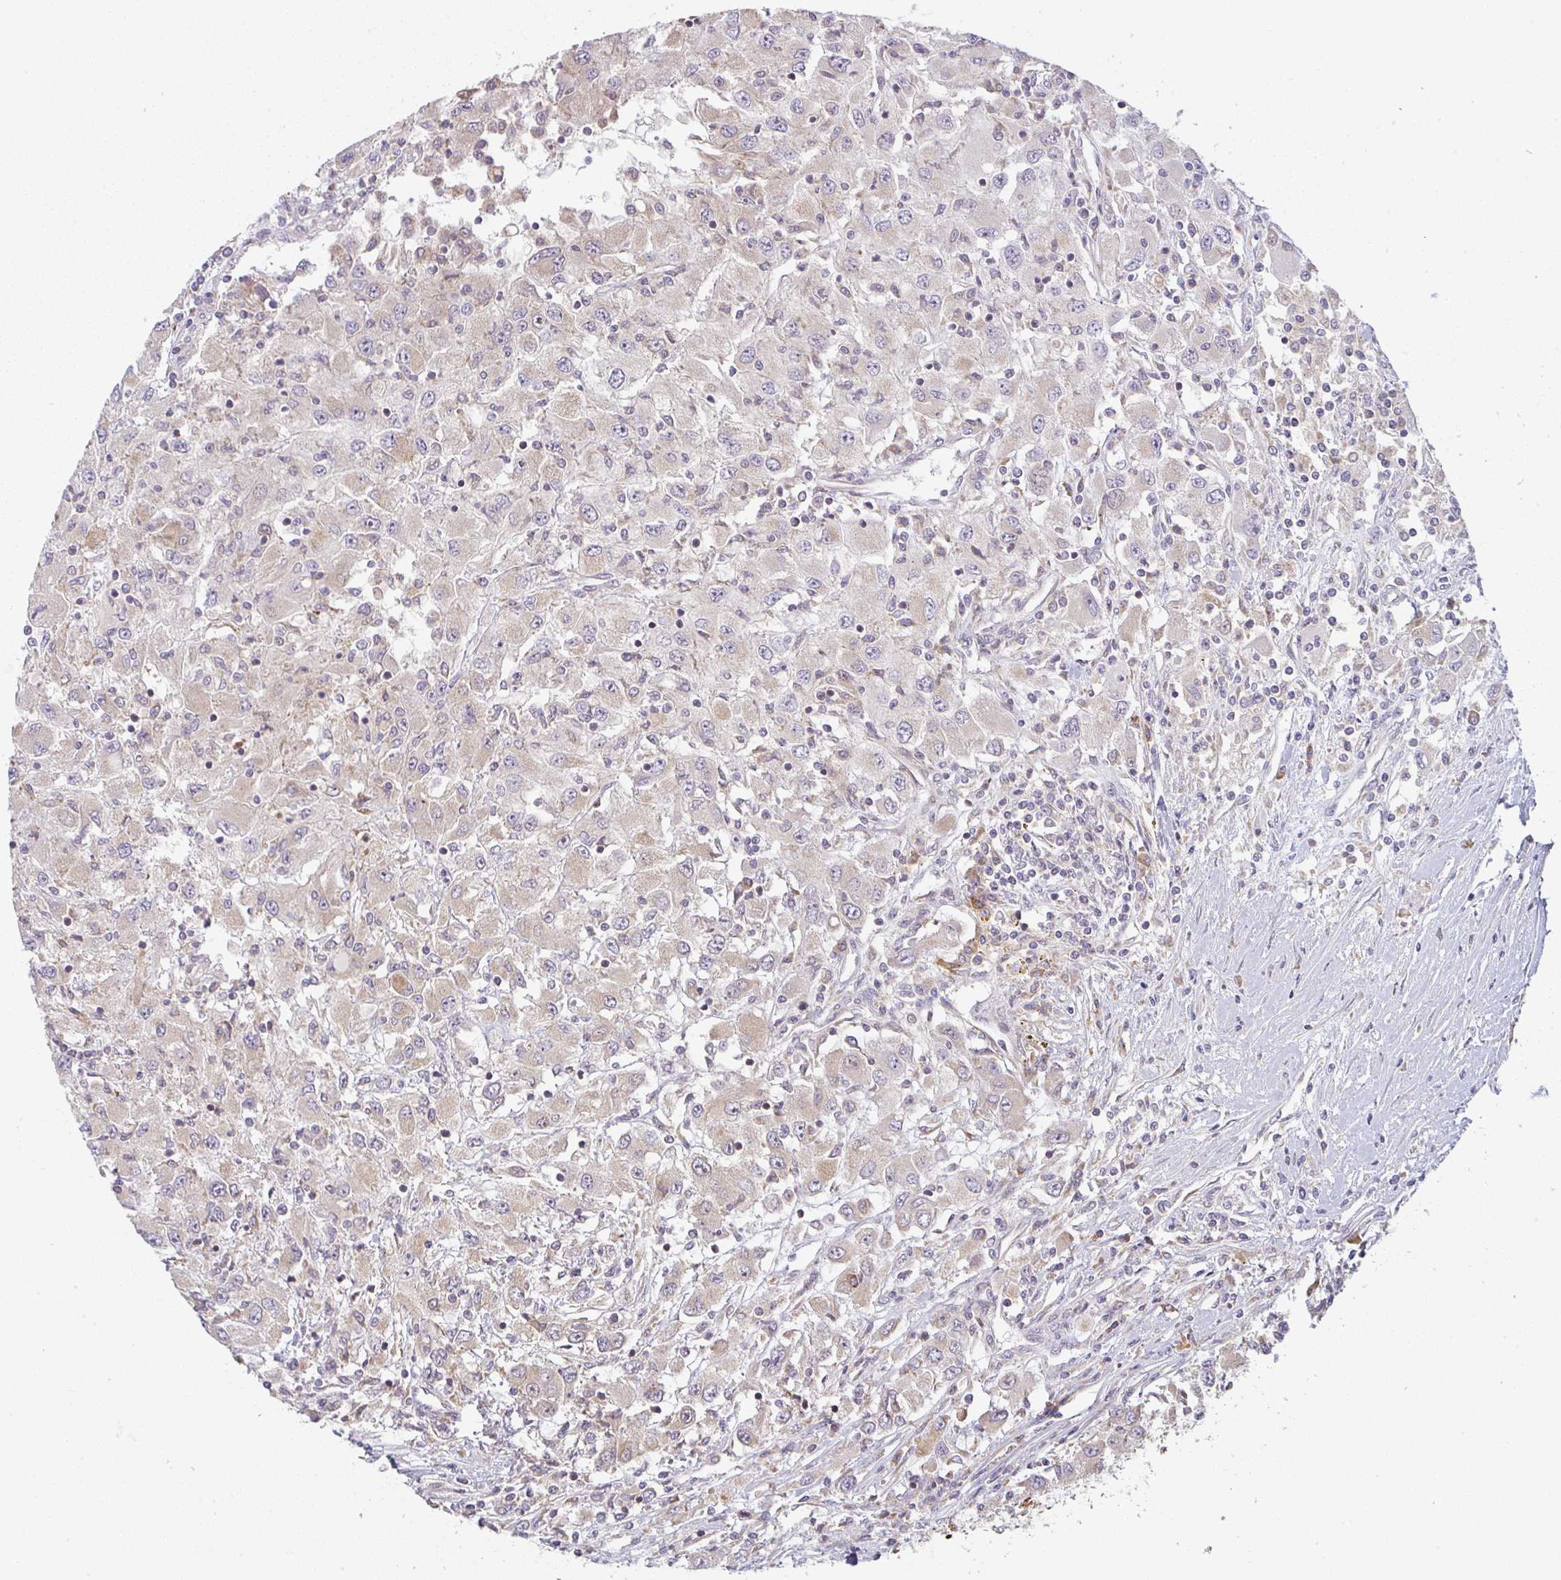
{"staining": {"intensity": "weak", "quantity": "25%-75%", "location": "cytoplasmic/membranous"}, "tissue": "renal cancer", "cell_type": "Tumor cells", "image_type": "cancer", "snomed": [{"axis": "morphology", "description": "Adenocarcinoma, NOS"}, {"axis": "topography", "description": "Kidney"}], "caption": "Immunohistochemistry photomicrograph of neoplastic tissue: human renal cancer stained using immunohistochemistry (IHC) displays low levels of weak protein expression localized specifically in the cytoplasmic/membranous of tumor cells, appearing as a cytoplasmic/membranous brown color.", "gene": "MOB1A", "patient": {"sex": "female", "age": 67}}